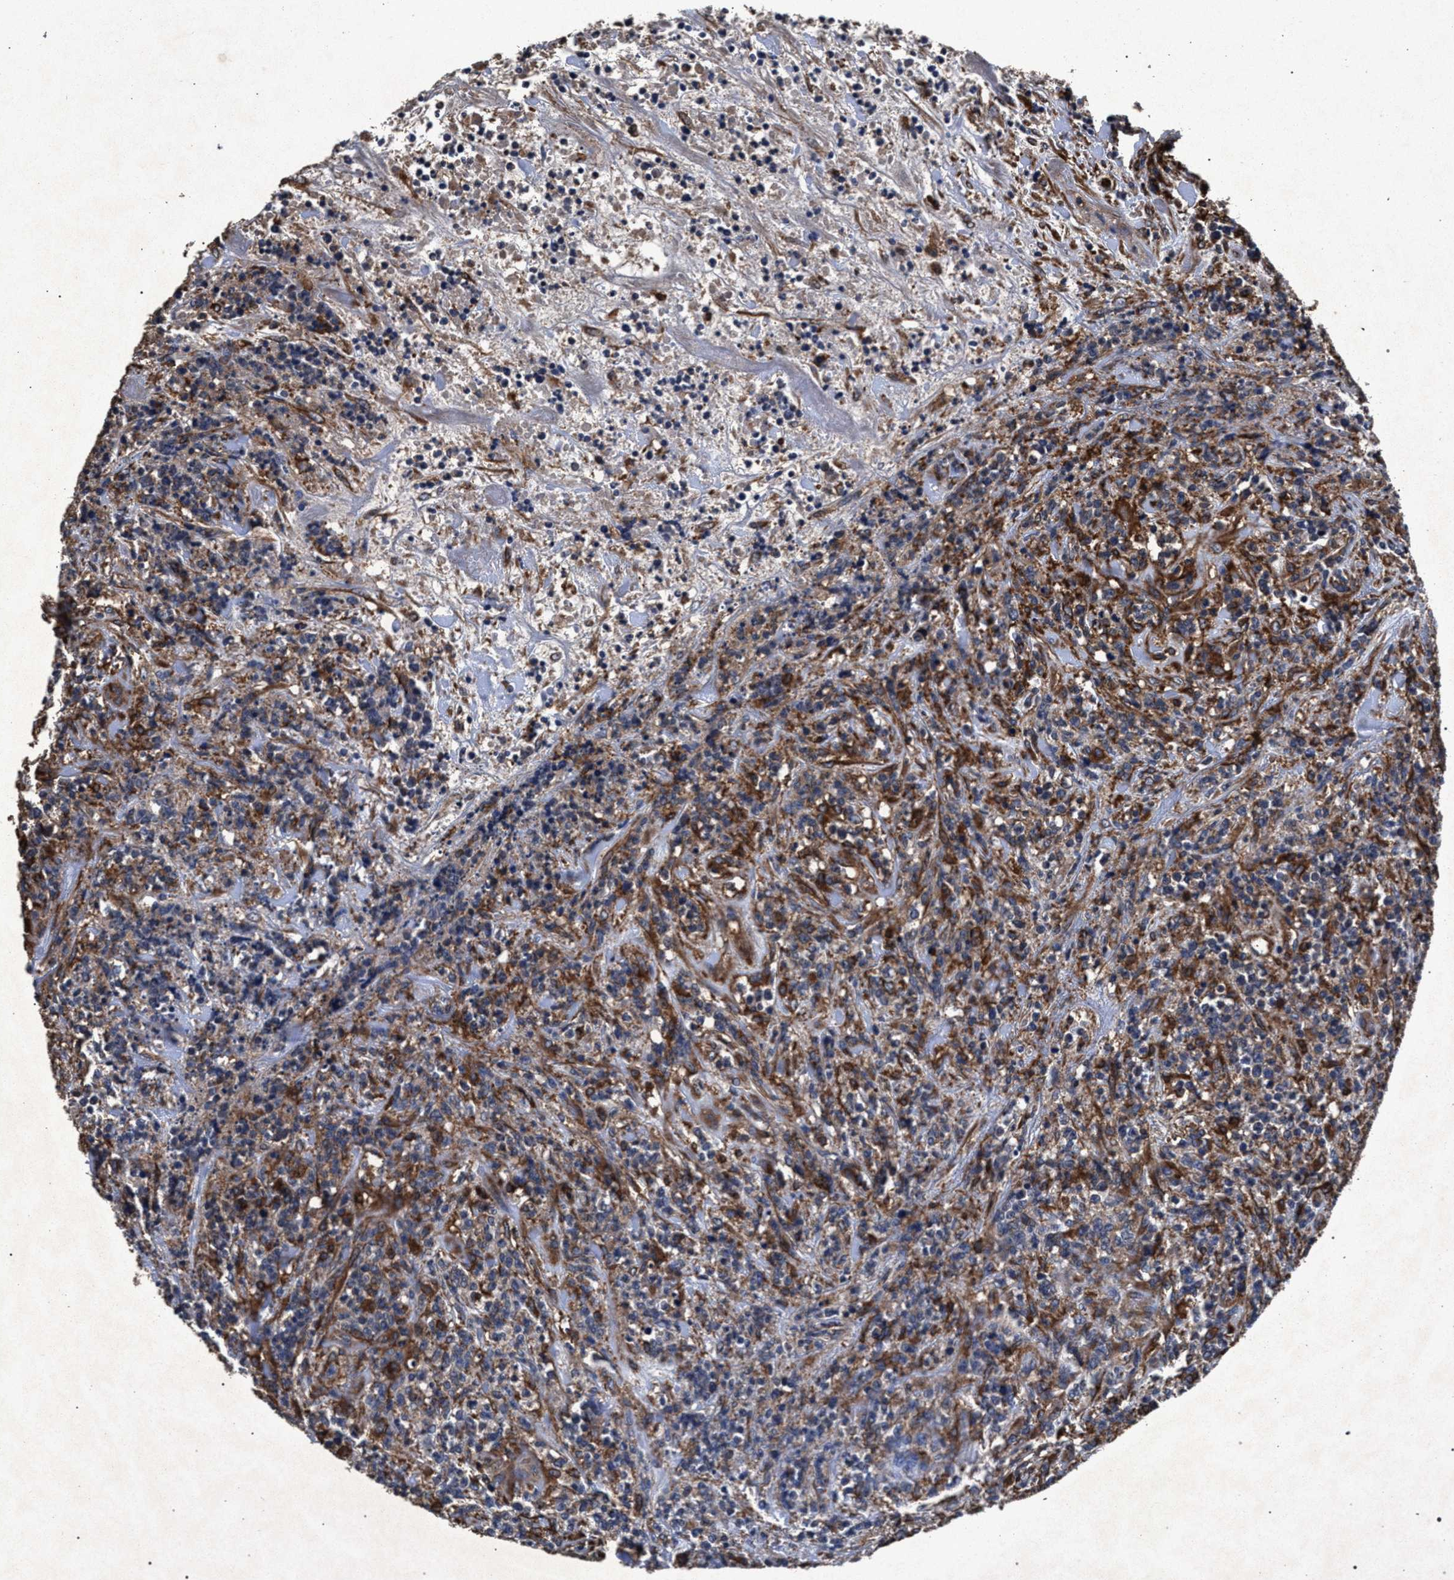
{"staining": {"intensity": "moderate", "quantity": "25%-75%", "location": "cytoplasmic/membranous"}, "tissue": "lymphoma", "cell_type": "Tumor cells", "image_type": "cancer", "snomed": [{"axis": "morphology", "description": "Malignant lymphoma, non-Hodgkin's type, High grade"}, {"axis": "topography", "description": "Soft tissue"}], "caption": "Protein analysis of lymphoma tissue exhibits moderate cytoplasmic/membranous staining in about 25%-75% of tumor cells. Immunohistochemistry (ihc) stains the protein in brown and the nuclei are stained blue.", "gene": "MARCKS", "patient": {"sex": "male", "age": 18}}